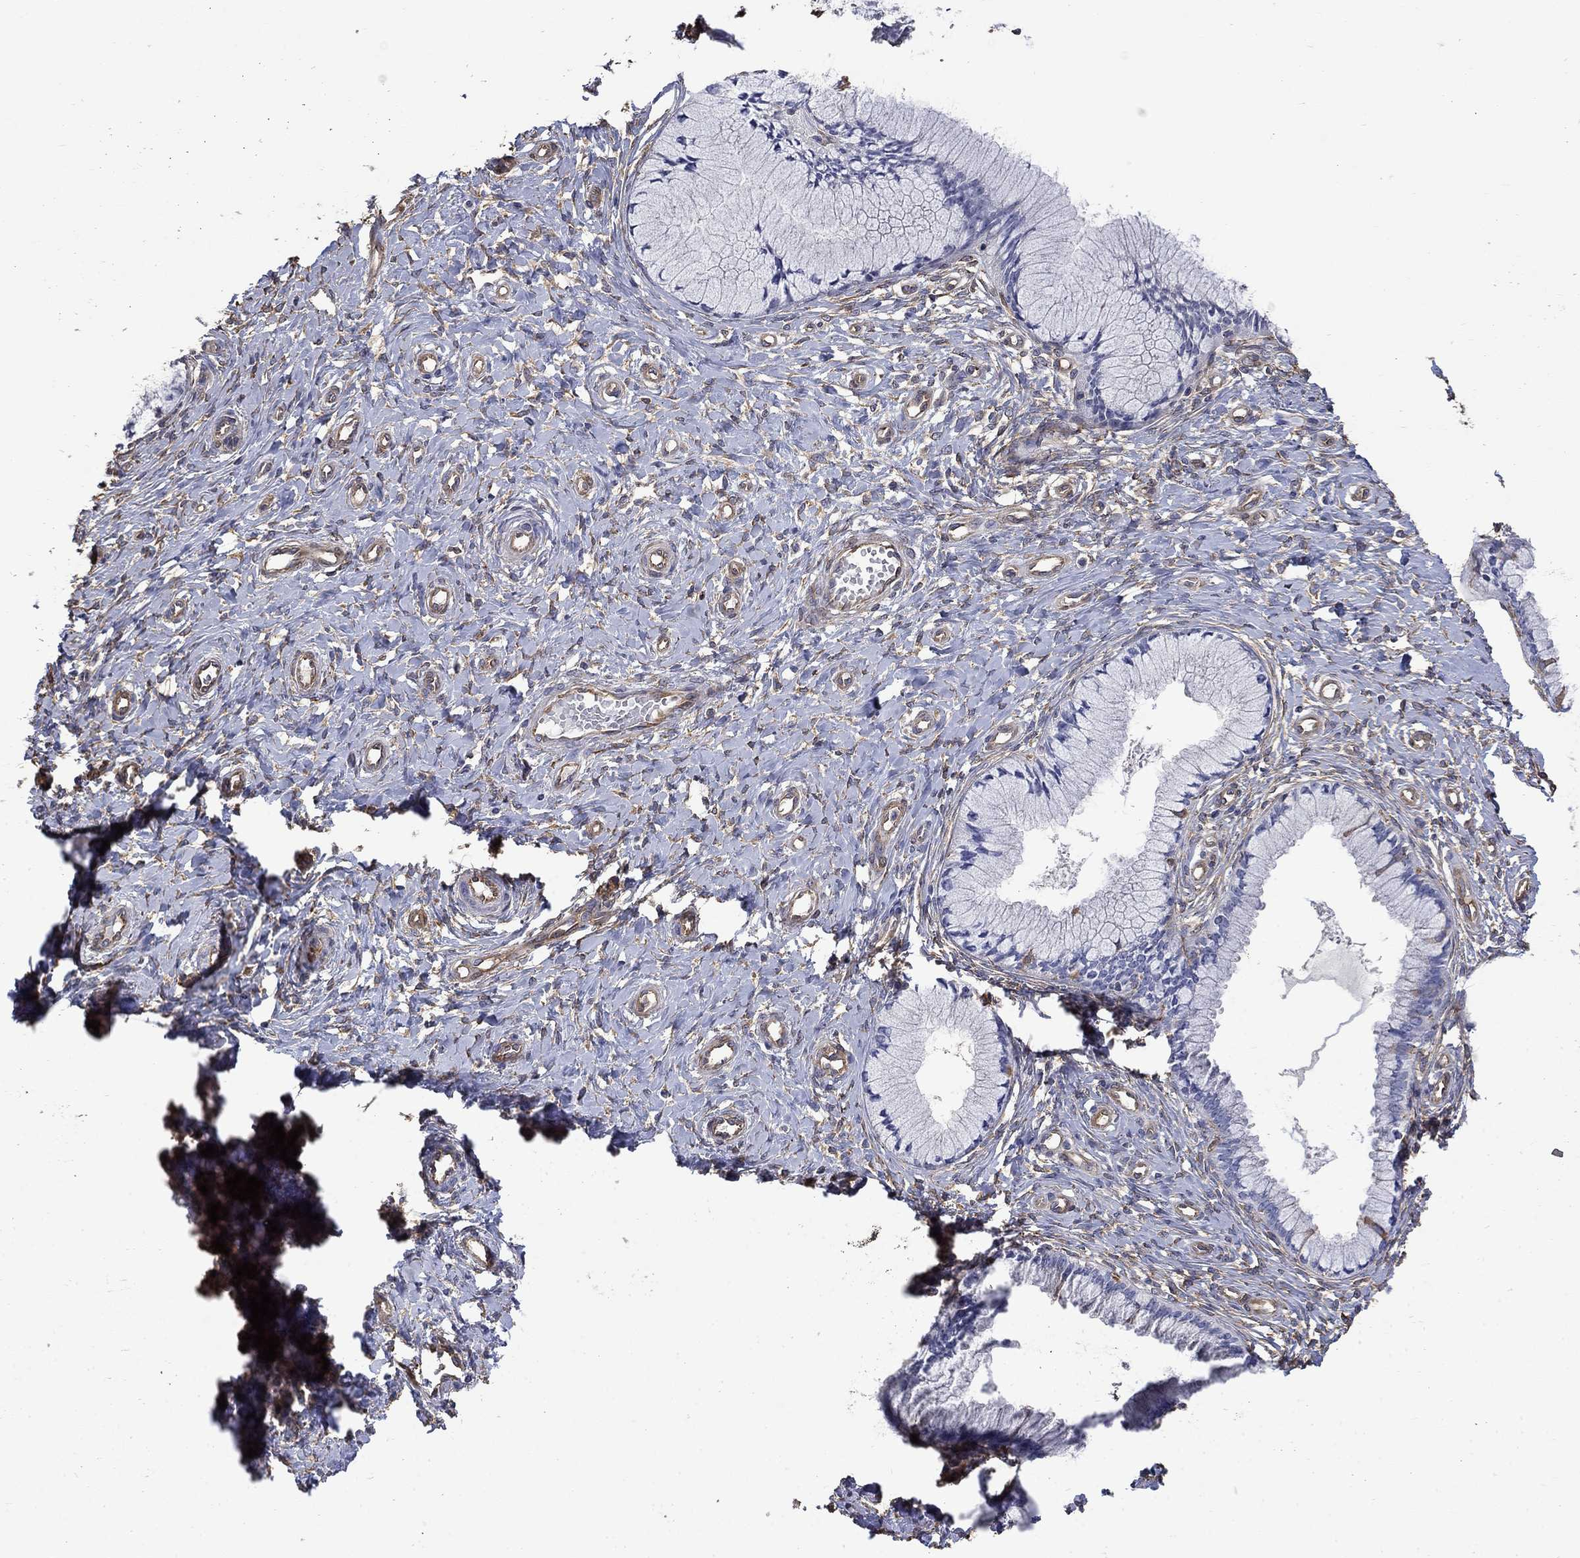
{"staining": {"intensity": "negative", "quantity": "none", "location": "none"}, "tissue": "cervix", "cell_type": "Glandular cells", "image_type": "normal", "snomed": [{"axis": "morphology", "description": "Normal tissue, NOS"}, {"axis": "topography", "description": "Cervix"}], "caption": "Immunohistochemistry histopathology image of unremarkable cervix: human cervix stained with DAB demonstrates no significant protein staining in glandular cells. (DAB immunohistochemistry (IHC), high magnification).", "gene": "DPYSL2", "patient": {"sex": "female", "age": 37}}